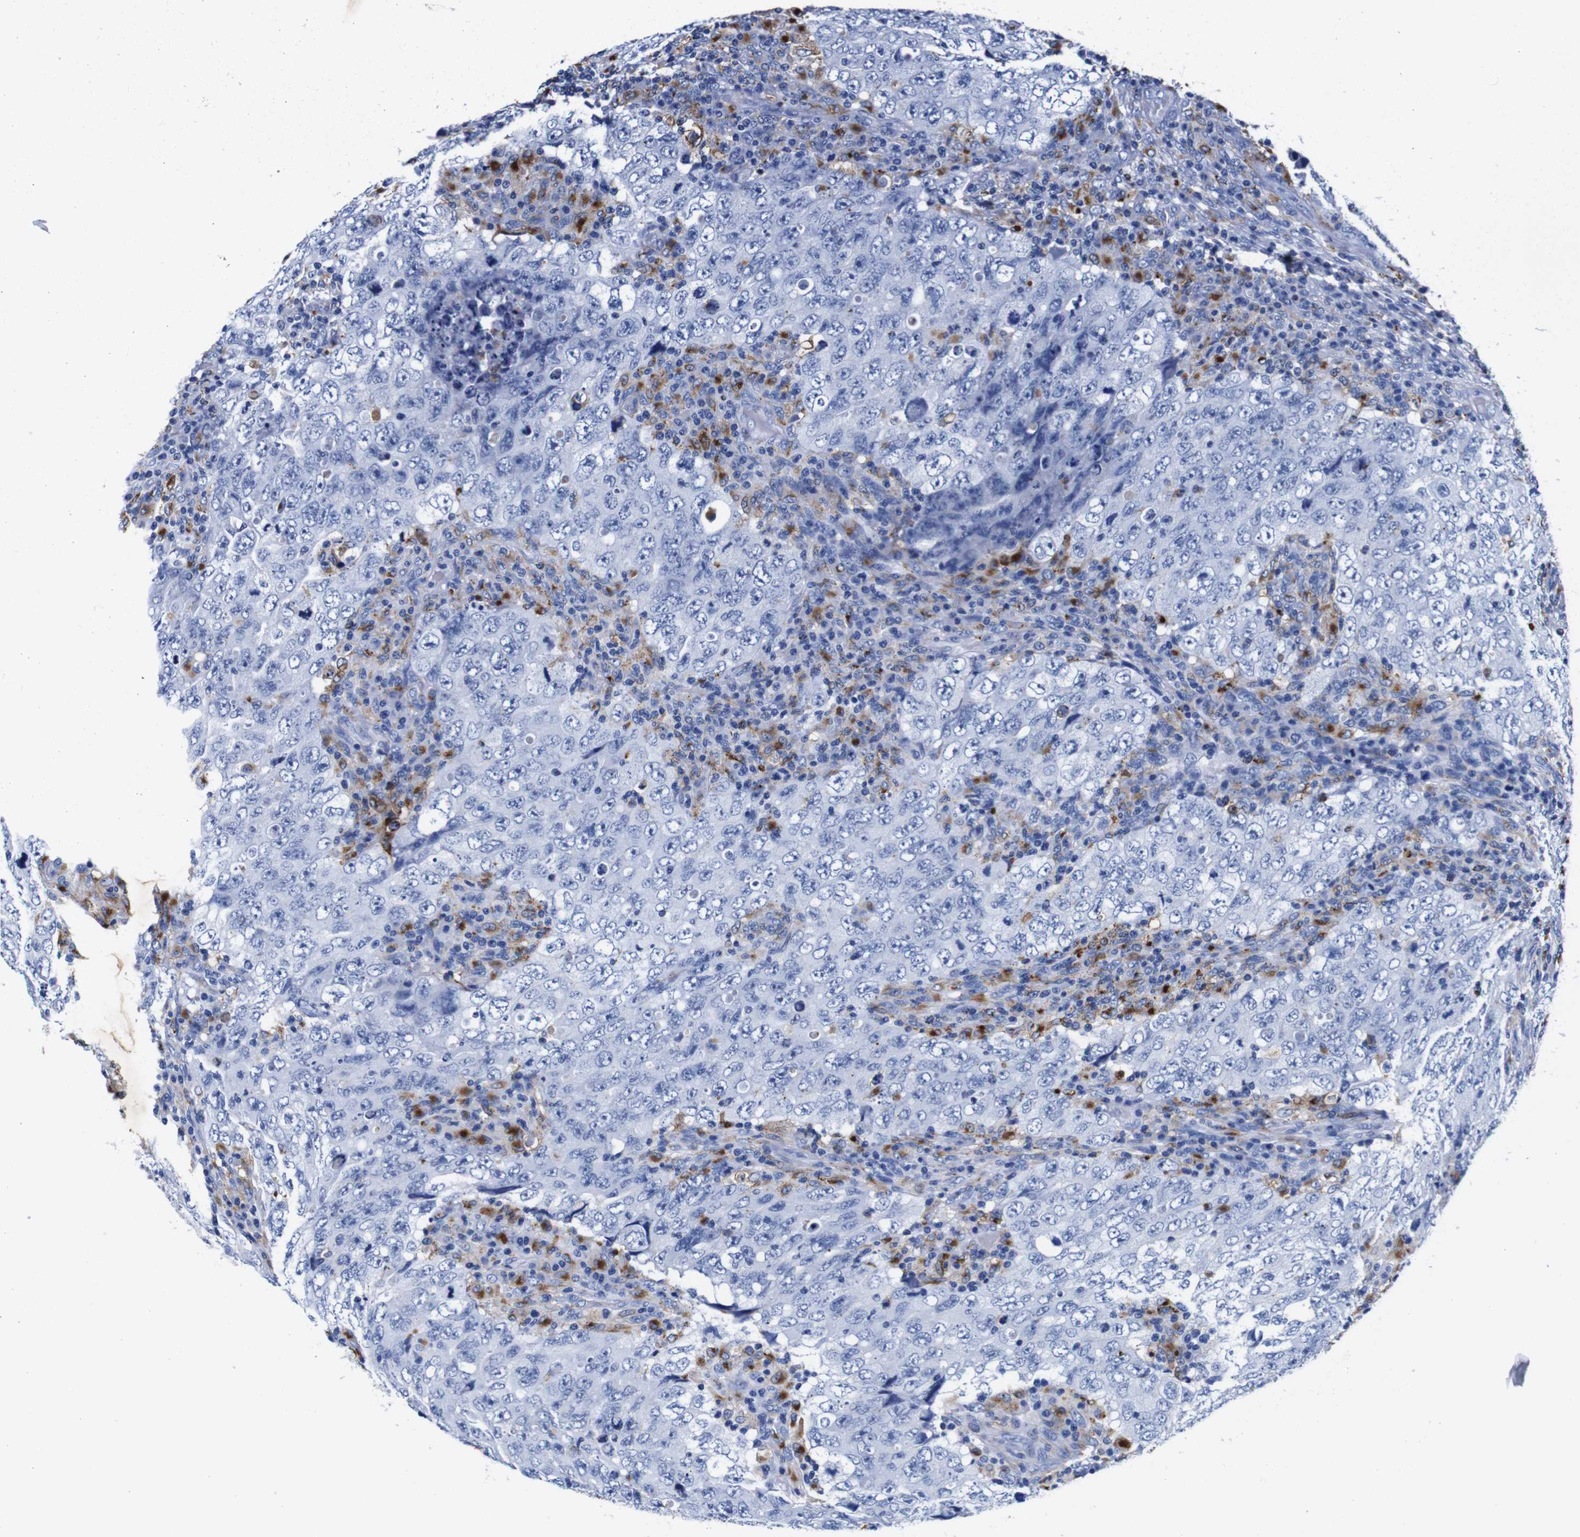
{"staining": {"intensity": "negative", "quantity": "none", "location": "none"}, "tissue": "testis cancer", "cell_type": "Tumor cells", "image_type": "cancer", "snomed": [{"axis": "morphology", "description": "Carcinoma, Embryonal, NOS"}, {"axis": "topography", "description": "Testis"}], "caption": "DAB immunohistochemical staining of human embryonal carcinoma (testis) demonstrates no significant expression in tumor cells. (Brightfield microscopy of DAB (3,3'-diaminobenzidine) immunohistochemistry at high magnification).", "gene": "HLA-DMB", "patient": {"sex": "male", "age": 26}}